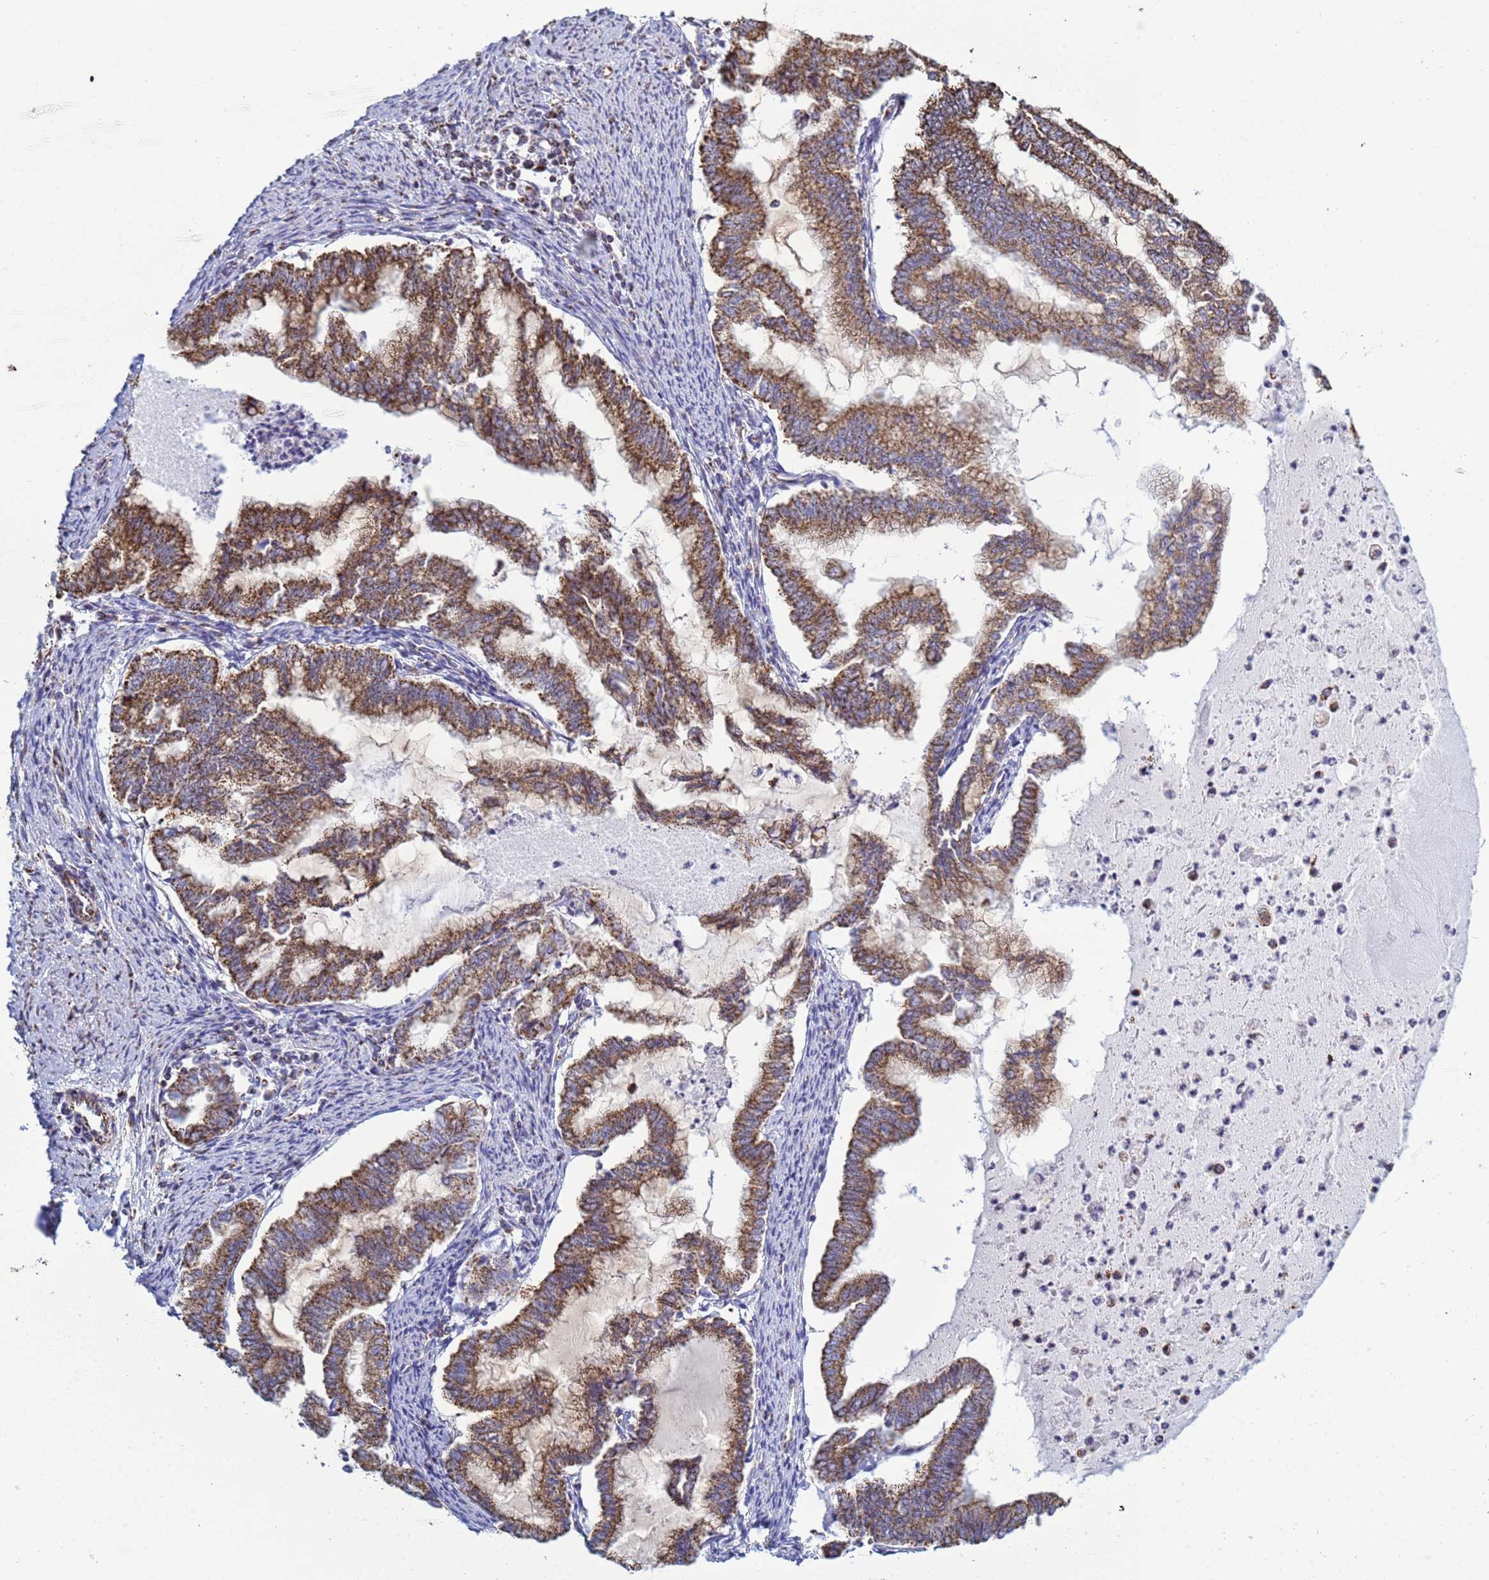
{"staining": {"intensity": "moderate", "quantity": ">75%", "location": "cytoplasmic/membranous"}, "tissue": "endometrial cancer", "cell_type": "Tumor cells", "image_type": "cancer", "snomed": [{"axis": "morphology", "description": "Adenocarcinoma, NOS"}, {"axis": "topography", "description": "Endometrium"}], "caption": "Moderate cytoplasmic/membranous positivity is appreciated in approximately >75% of tumor cells in adenocarcinoma (endometrial).", "gene": "COQ4", "patient": {"sex": "female", "age": 79}}